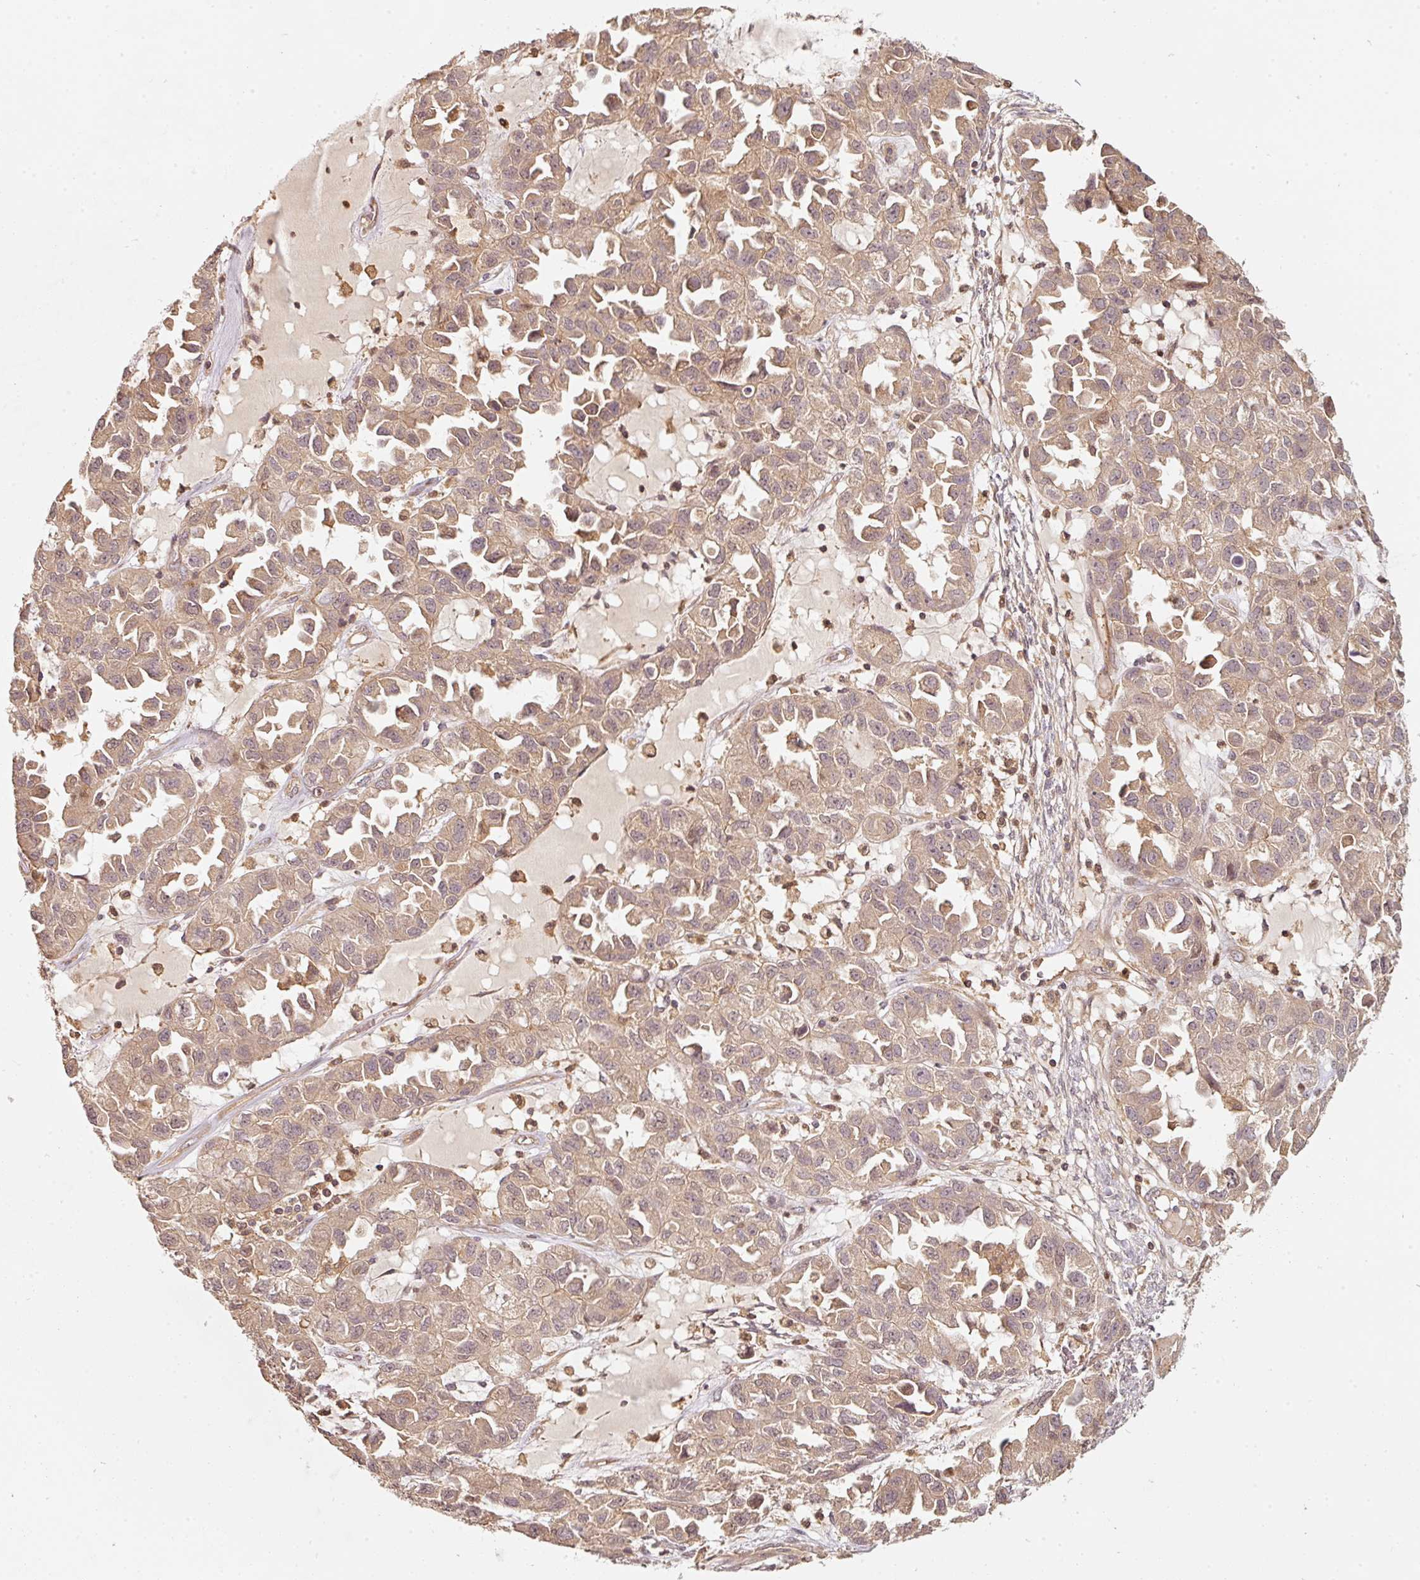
{"staining": {"intensity": "weak", "quantity": ">75%", "location": "cytoplasmic/membranous"}, "tissue": "ovarian cancer", "cell_type": "Tumor cells", "image_type": "cancer", "snomed": [{"axis": "morphology", "description": "Cystadenocarcinoma, serous, NOS"}, {"axis": "topography", "description": "Ovary"}], "caption": "Serous cystadenocarcinoma (ovarian) tissue displays weak cytoplasmic/membranous staining in approximately >75% of tumor cells, visualized by immunohistochemistry.", "gene": "RRAS2", "patient": {"sex": "female", "age": 84}}